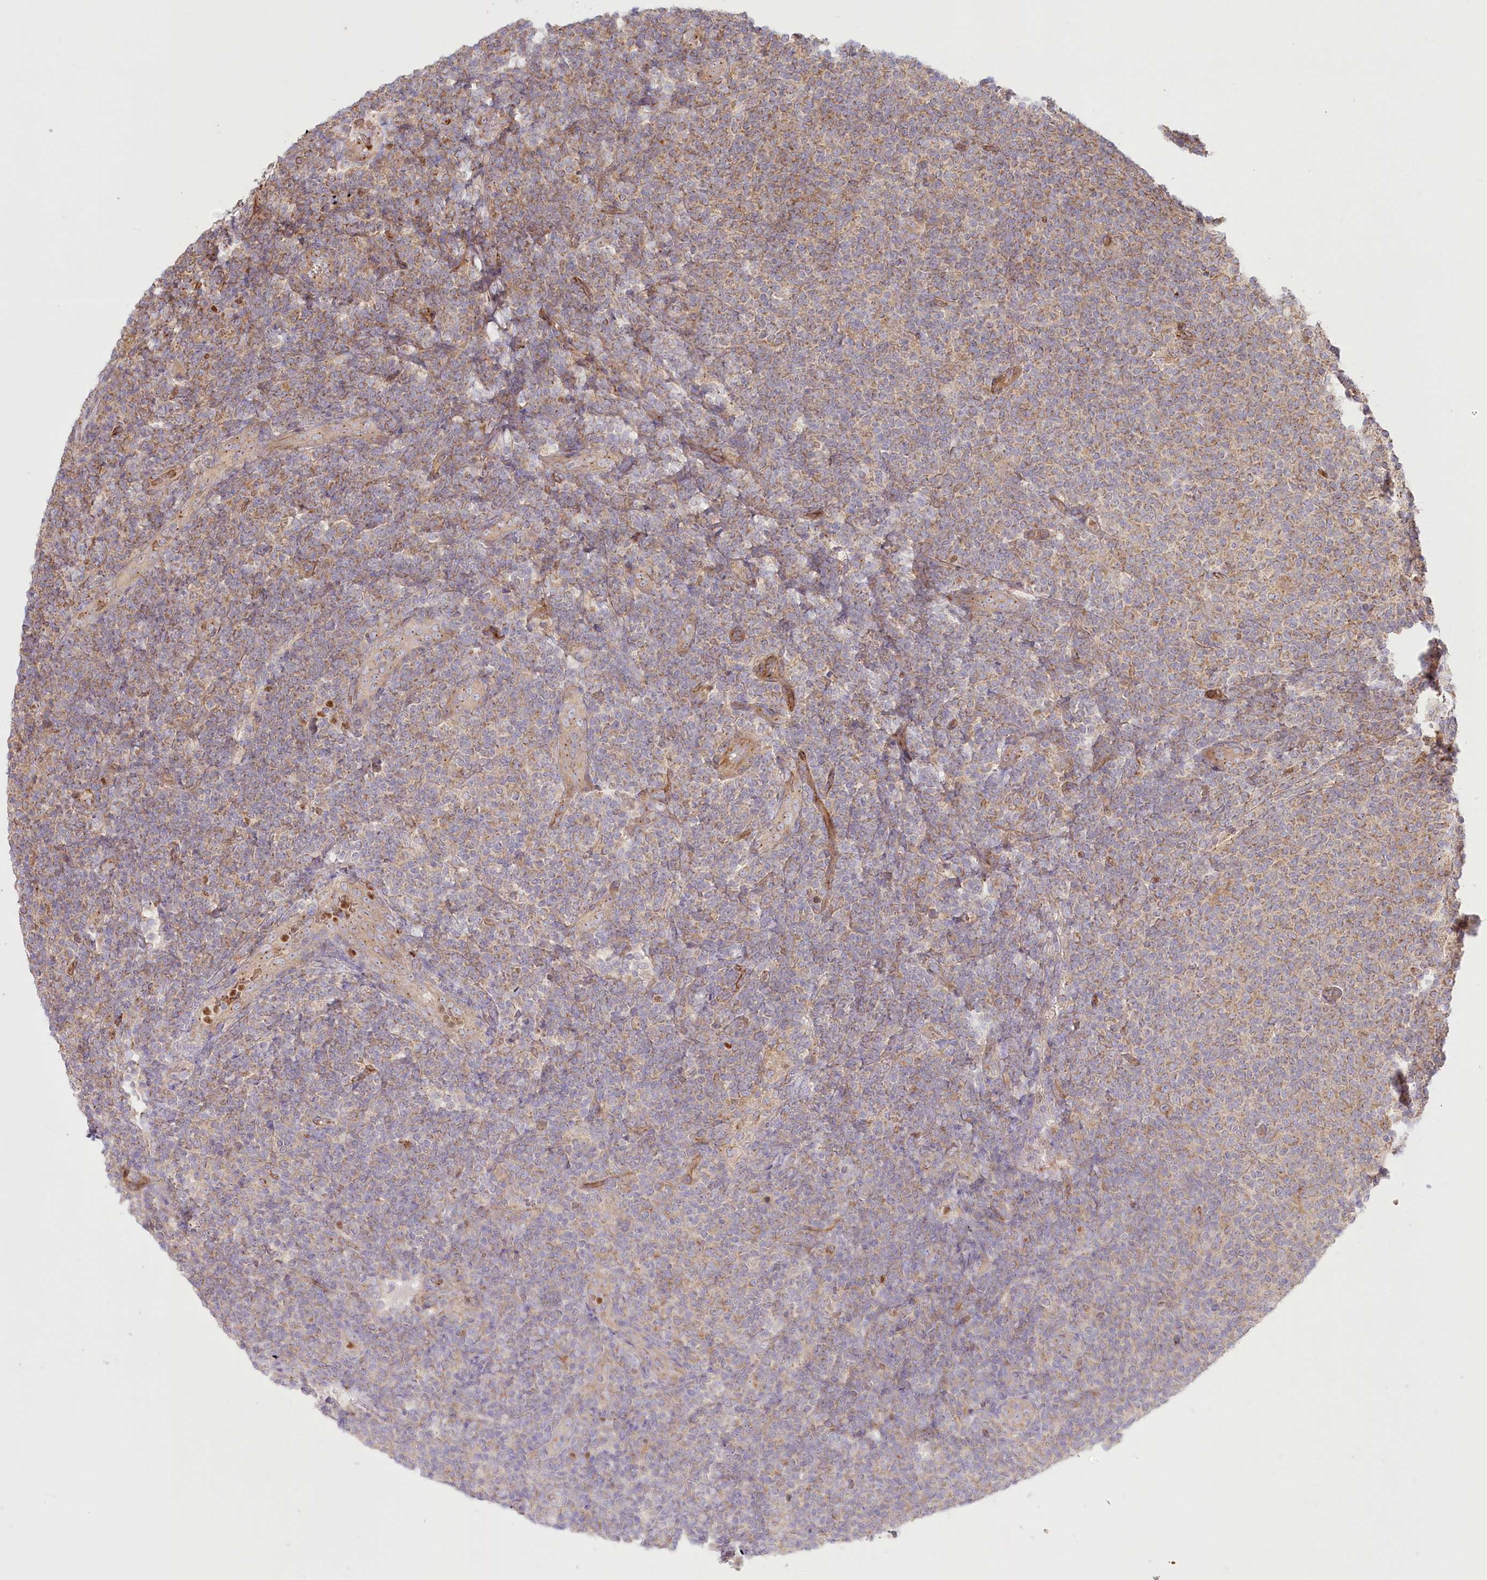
{"staining": {"intensity": "weak", "quantity": "25%-75%", "location": "cytoplasmic/membranous"}, "tissue": "lymphoma", "cell_type": "Tumor cells", "image_type": "cancer", "snomed": [{"axis": "morphology", "description": "Malignant lymphoma, non-Hodgkin's type, Low grade"}, {"axis": "topography", "description": "Lymph node"}], "caption": "A low amount of weak cytoplasmic/membranous positivity is seen in about 25%-75% of tumor cells in low-grade malignant lymphoma, non-Hodgkin's type tissue.", "gene": "COMMD3", "patient": {"sex": "male", "age": 66}}